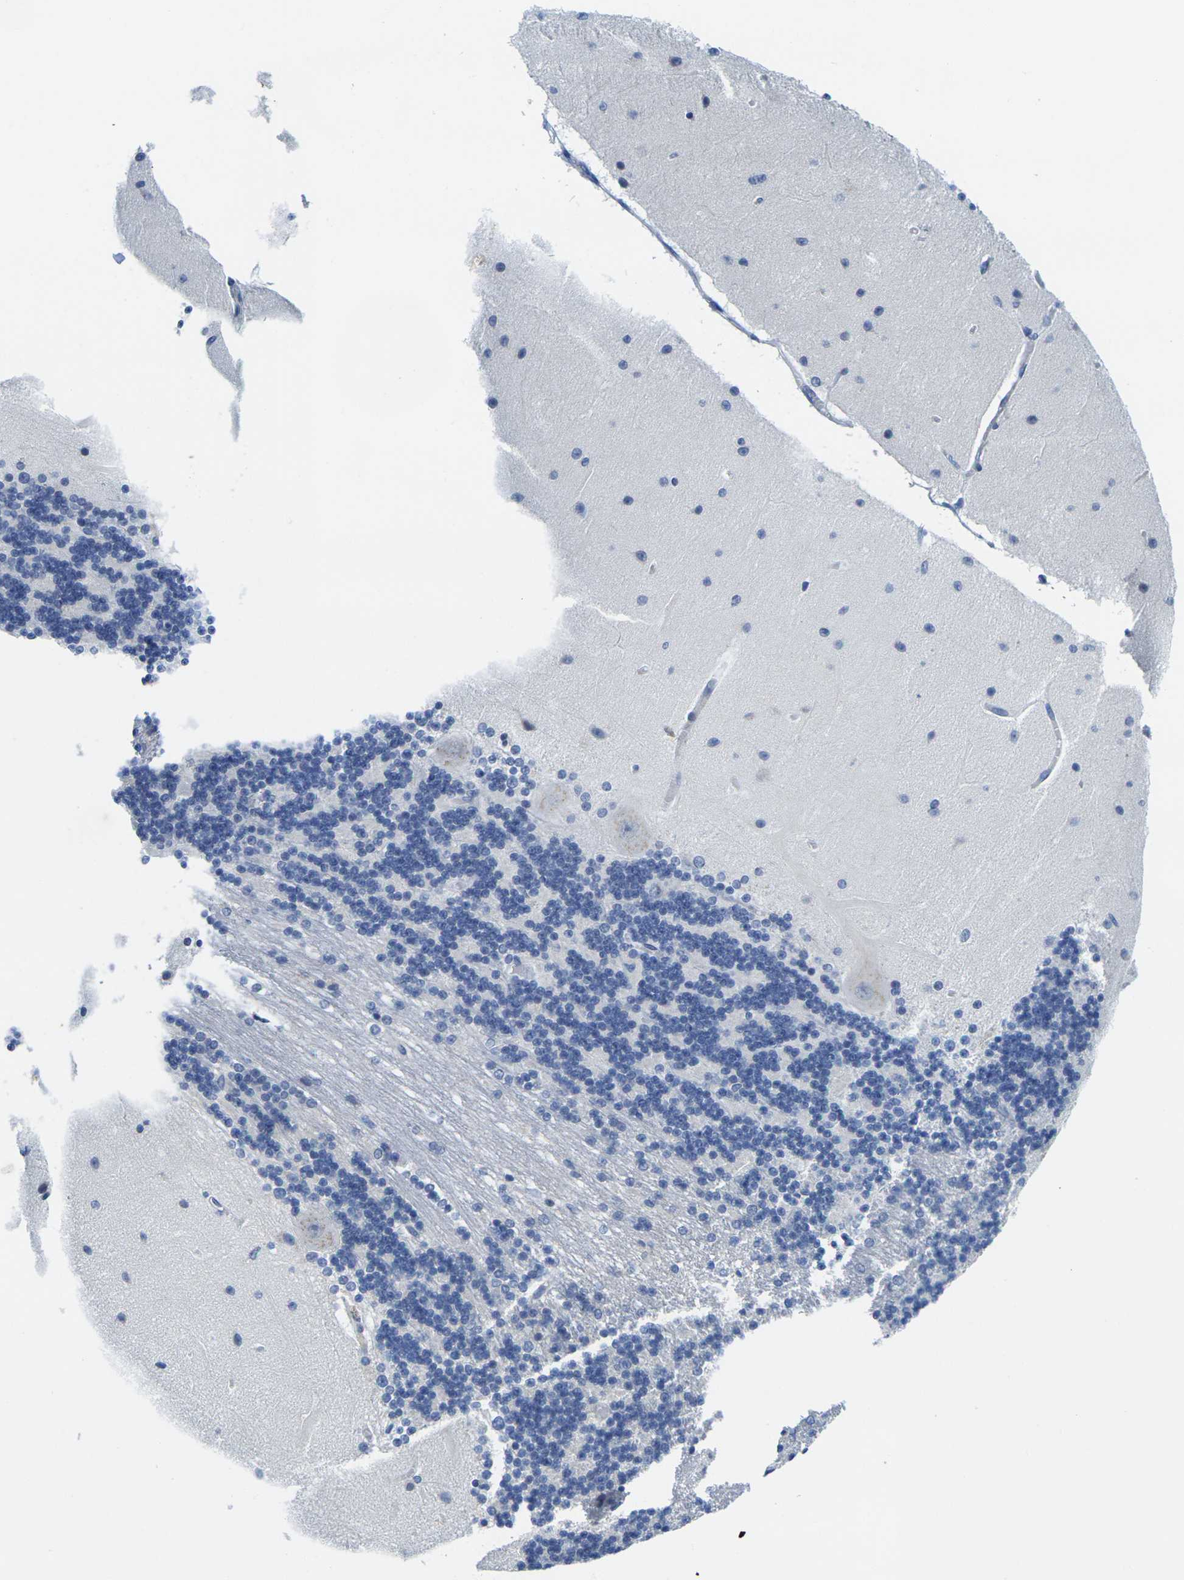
{"staining": {"intensity": "negative", "quantity": "none", "location": "none"}, "tissue": "cerebellum", "cell_type": "Cells in granular layer", "image_type": "normal", "snomed": [{"axis": "morphology", "description": "Normal tissue, NOS"}, {"axis": "topography", "description": "Cerebellum"}], "caption": "A high-resolution histopathology image shows immunohistochemistry (IHC) staining of normal cerebellum, which exhibits no significant staining in cells in granular layer. Brightfield microscopy of immunohistochemistry (IHC) stained with DAB (3,3'-diaminobenzidine) (brown) and hematoxylin (blue), captured at high magnification.", "gene": "CRK", "patient": {"sex": "female", "age": 54}}